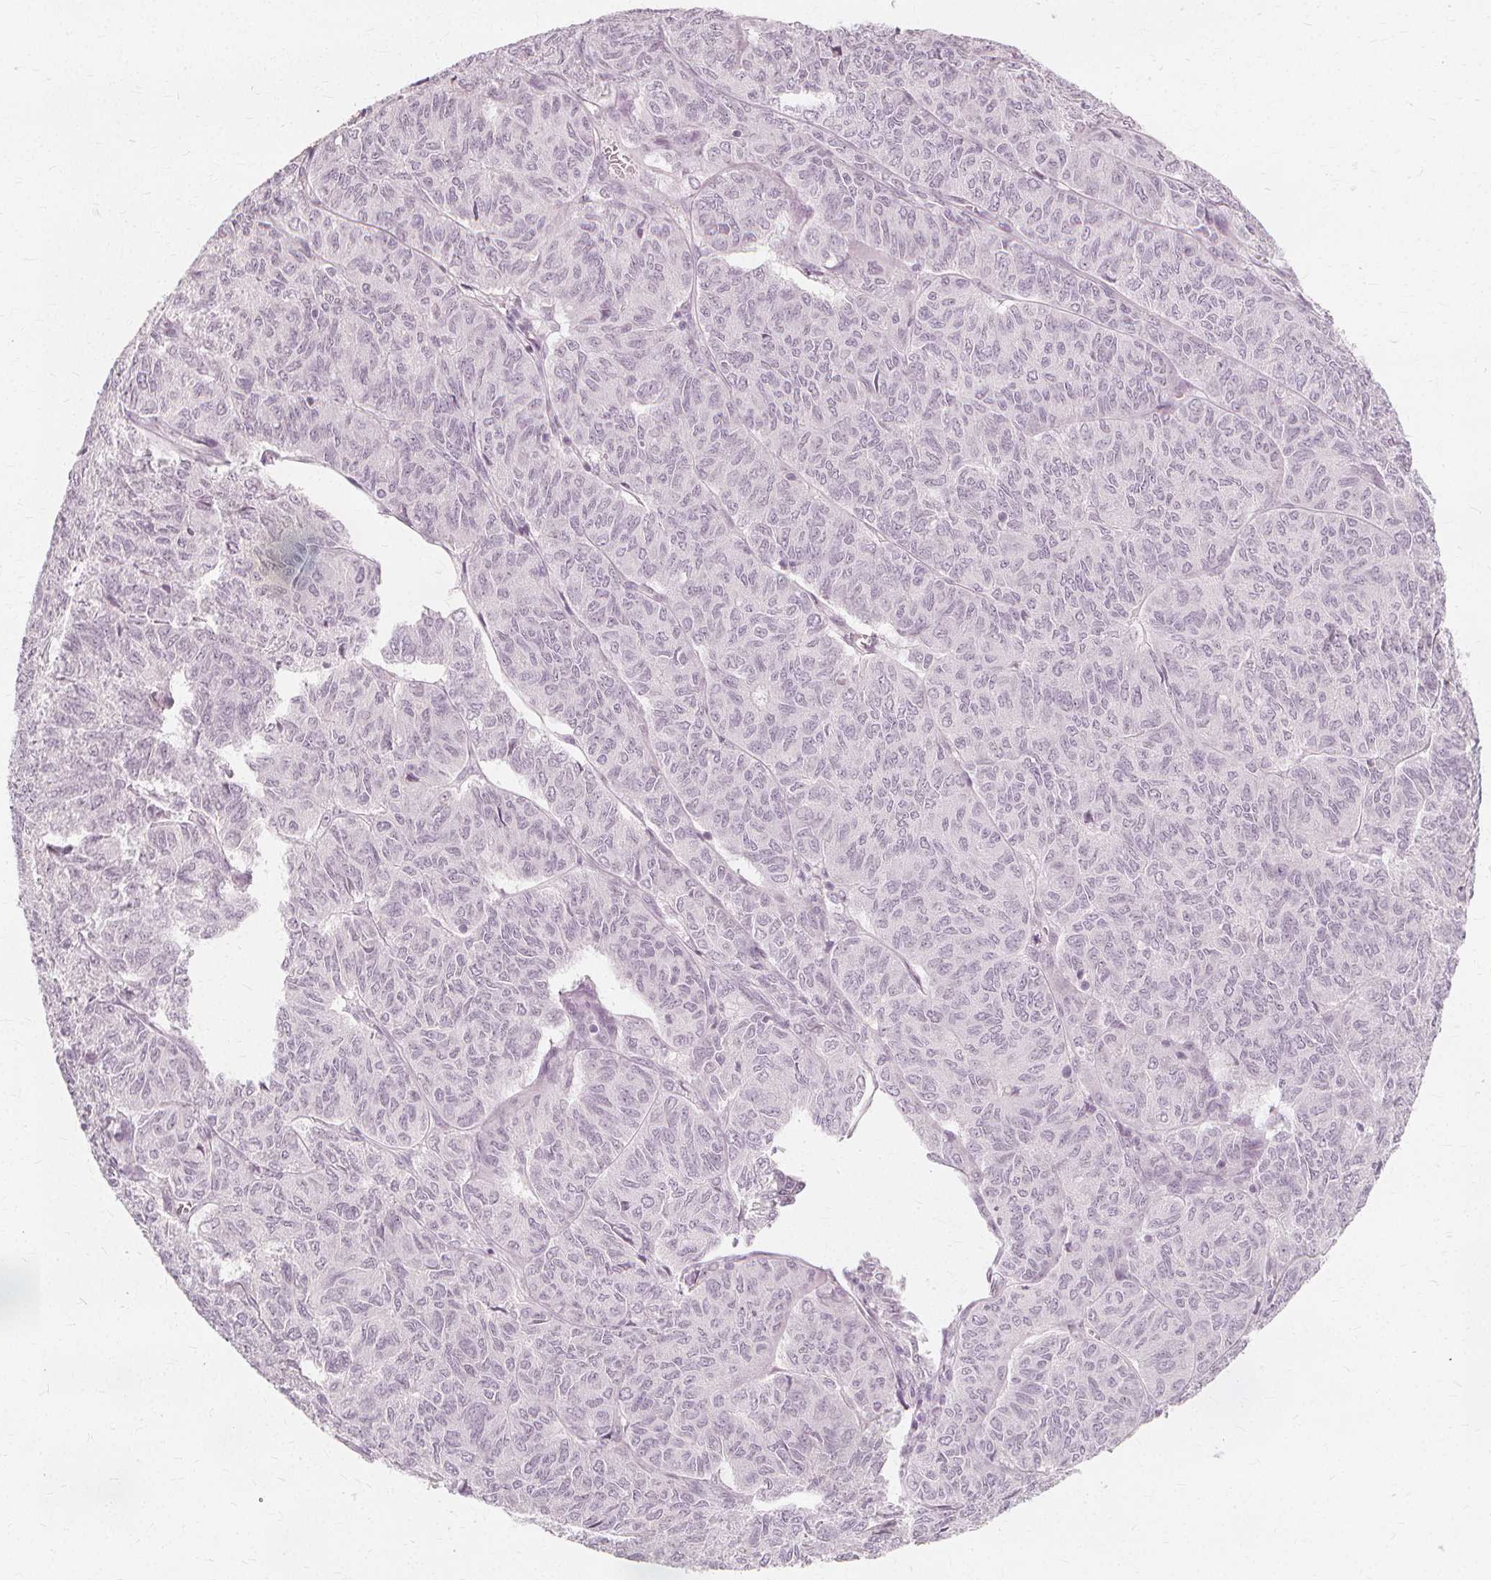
{"staining": {"intensity": "negative", "quantity": "none", "location": "none"}, "tissue": "ovarian cancer", "cell_type": "Tumor cells", "image_type": "cancer", "snomed": [{"axis": "morphology", "description": "Carcinoma, endometroid"}, {"axis": "topography", "description": "Ovary"}], "caption": "This is a photomicrograph of immunohistochemistry staining of ovarian cancer (endometroid carcinoma), which shows no staining in tumor cells. (DAB IHC, high magnification).", "gene": "NXPE1", "patient": {"sex": "female", "age": 80}}